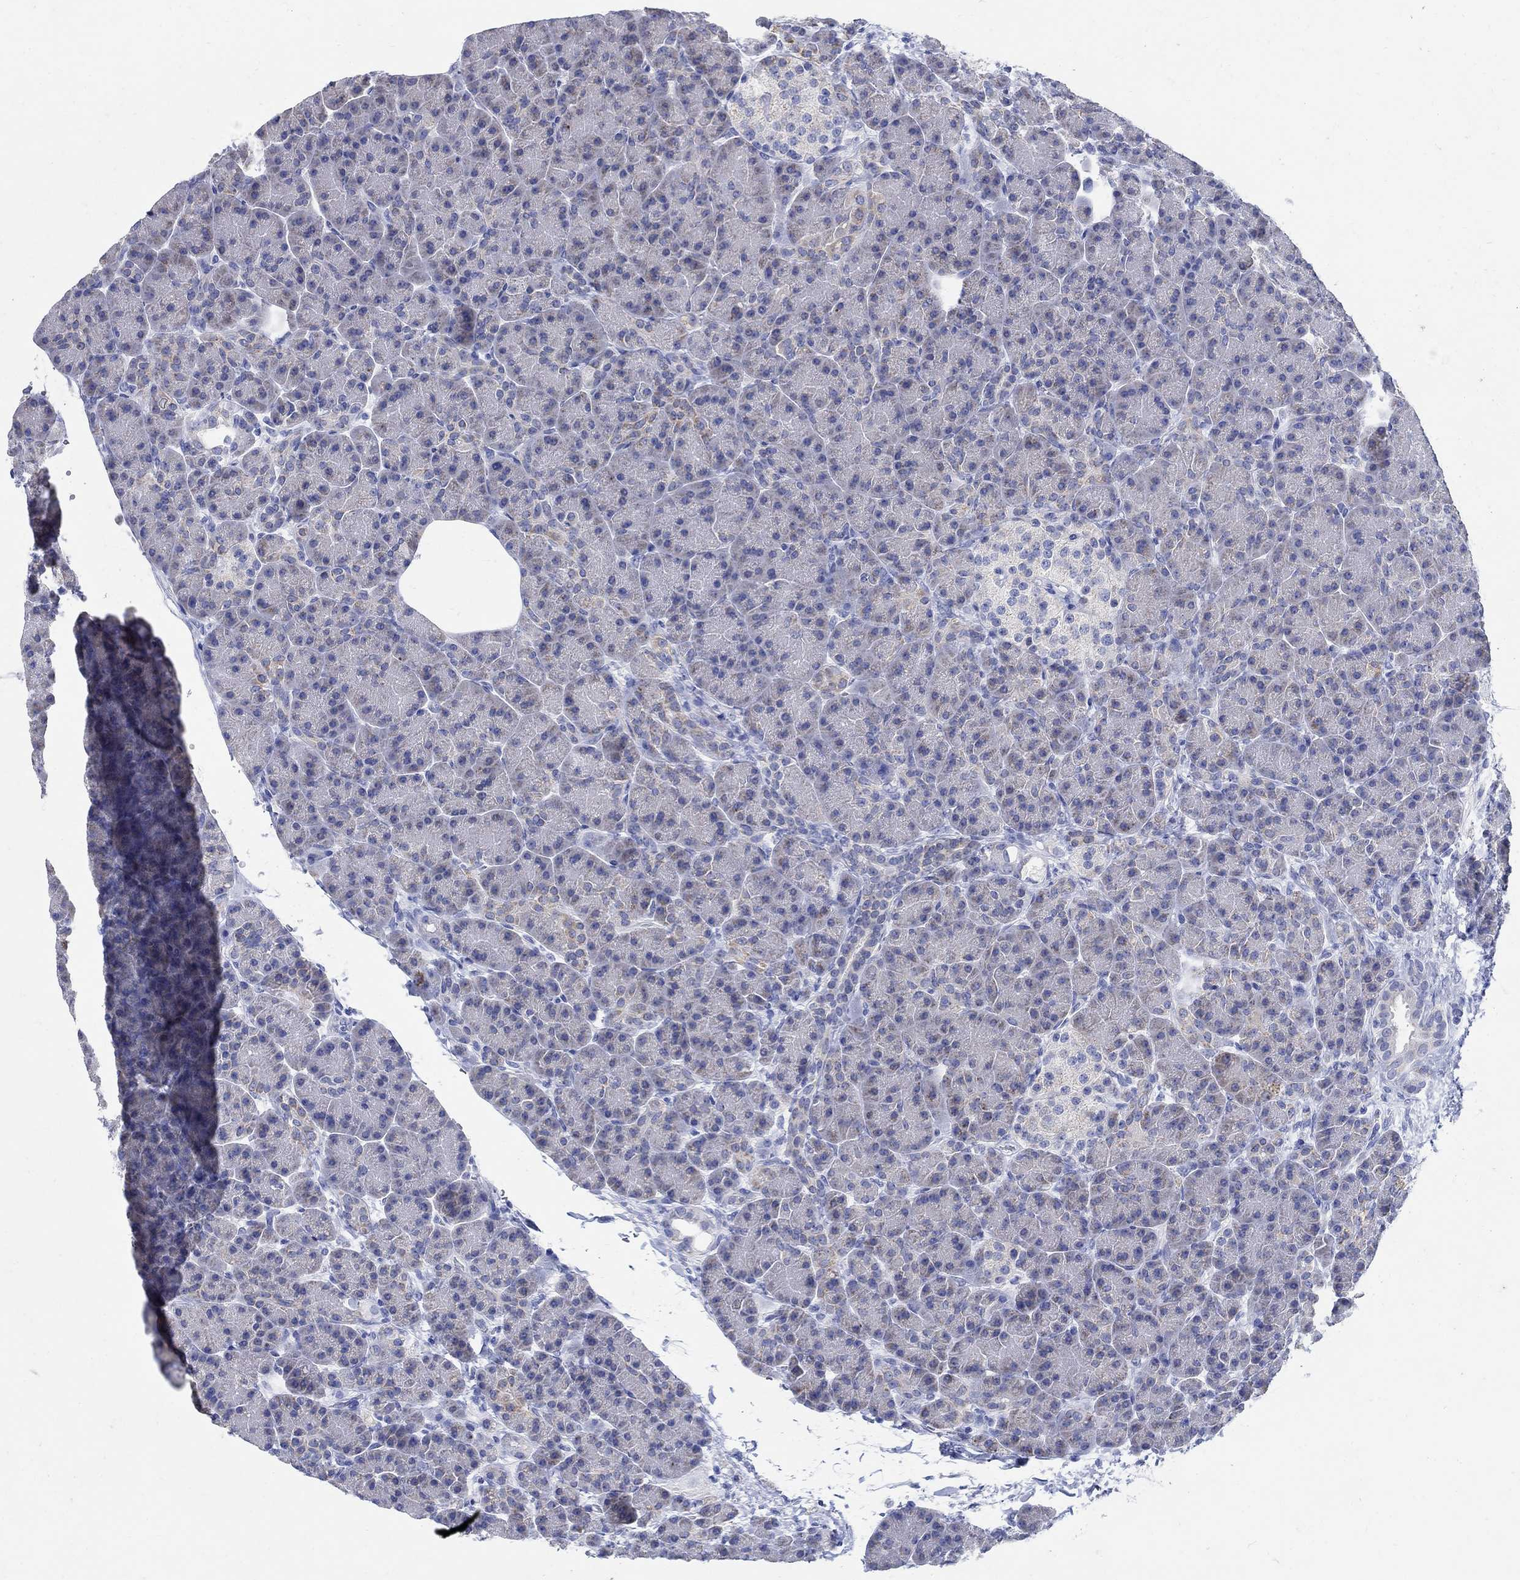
{"staining": {"intensity": "moderate", "quantity": "<25%", "location": "cytoplasmic/membranous"}, "tissue": "pancreas", "cell_type": "Exocrine glandular cells", "image_type": "normal", "snomed": [{"axis": "morphology", "description": "Normal tissue, NOS"}, {"axis": "topography", "description": "Pancreas"}], "caption": "High-power microscopy captured an IHC micrograph of unremarkable pancreas, revealing moderate cytoplasmic/membranous expression in about <25% of exocrine glandular cells.", "gene": "ZDHHC14", "patient": {"sex": "female", "age": 63}}